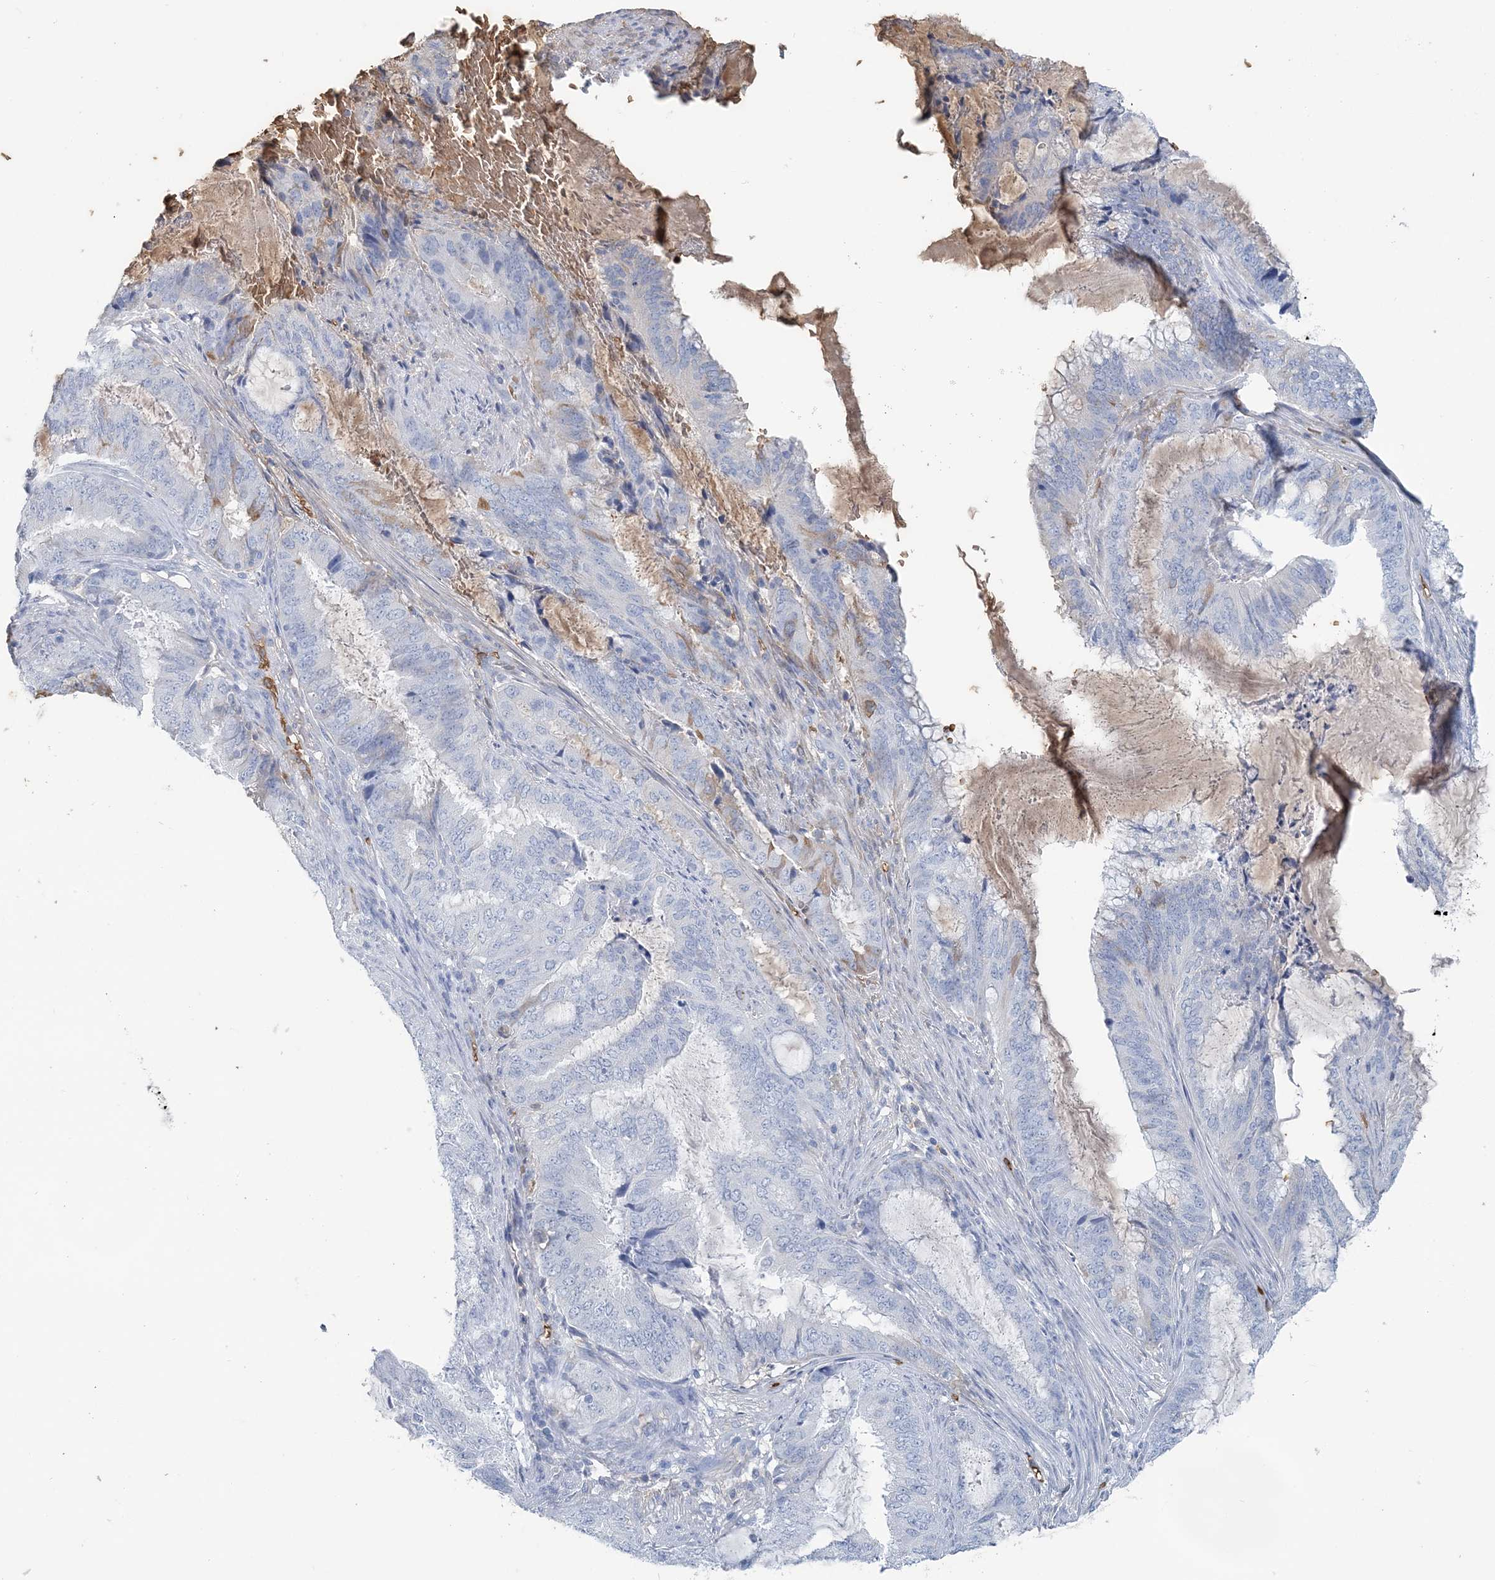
{"staining": {"intensity": "negative", "quantity": "none", "location": "none"}, "tissue": "endometrial cancer", "cell_type": "Tumor cells", "image_type": "cancer", "snomed": [{"axis": "morphology", "description": "Adenocarcinoma, NOS"}, {"axis": "topography", "description": "Endometrium"}], "caption": "Endometrial cancer stained for a protein using immunohistochemistry shows no staining tumor cells.", "gene": "HBD", "patient": {"sex": "female", "age": 51}}